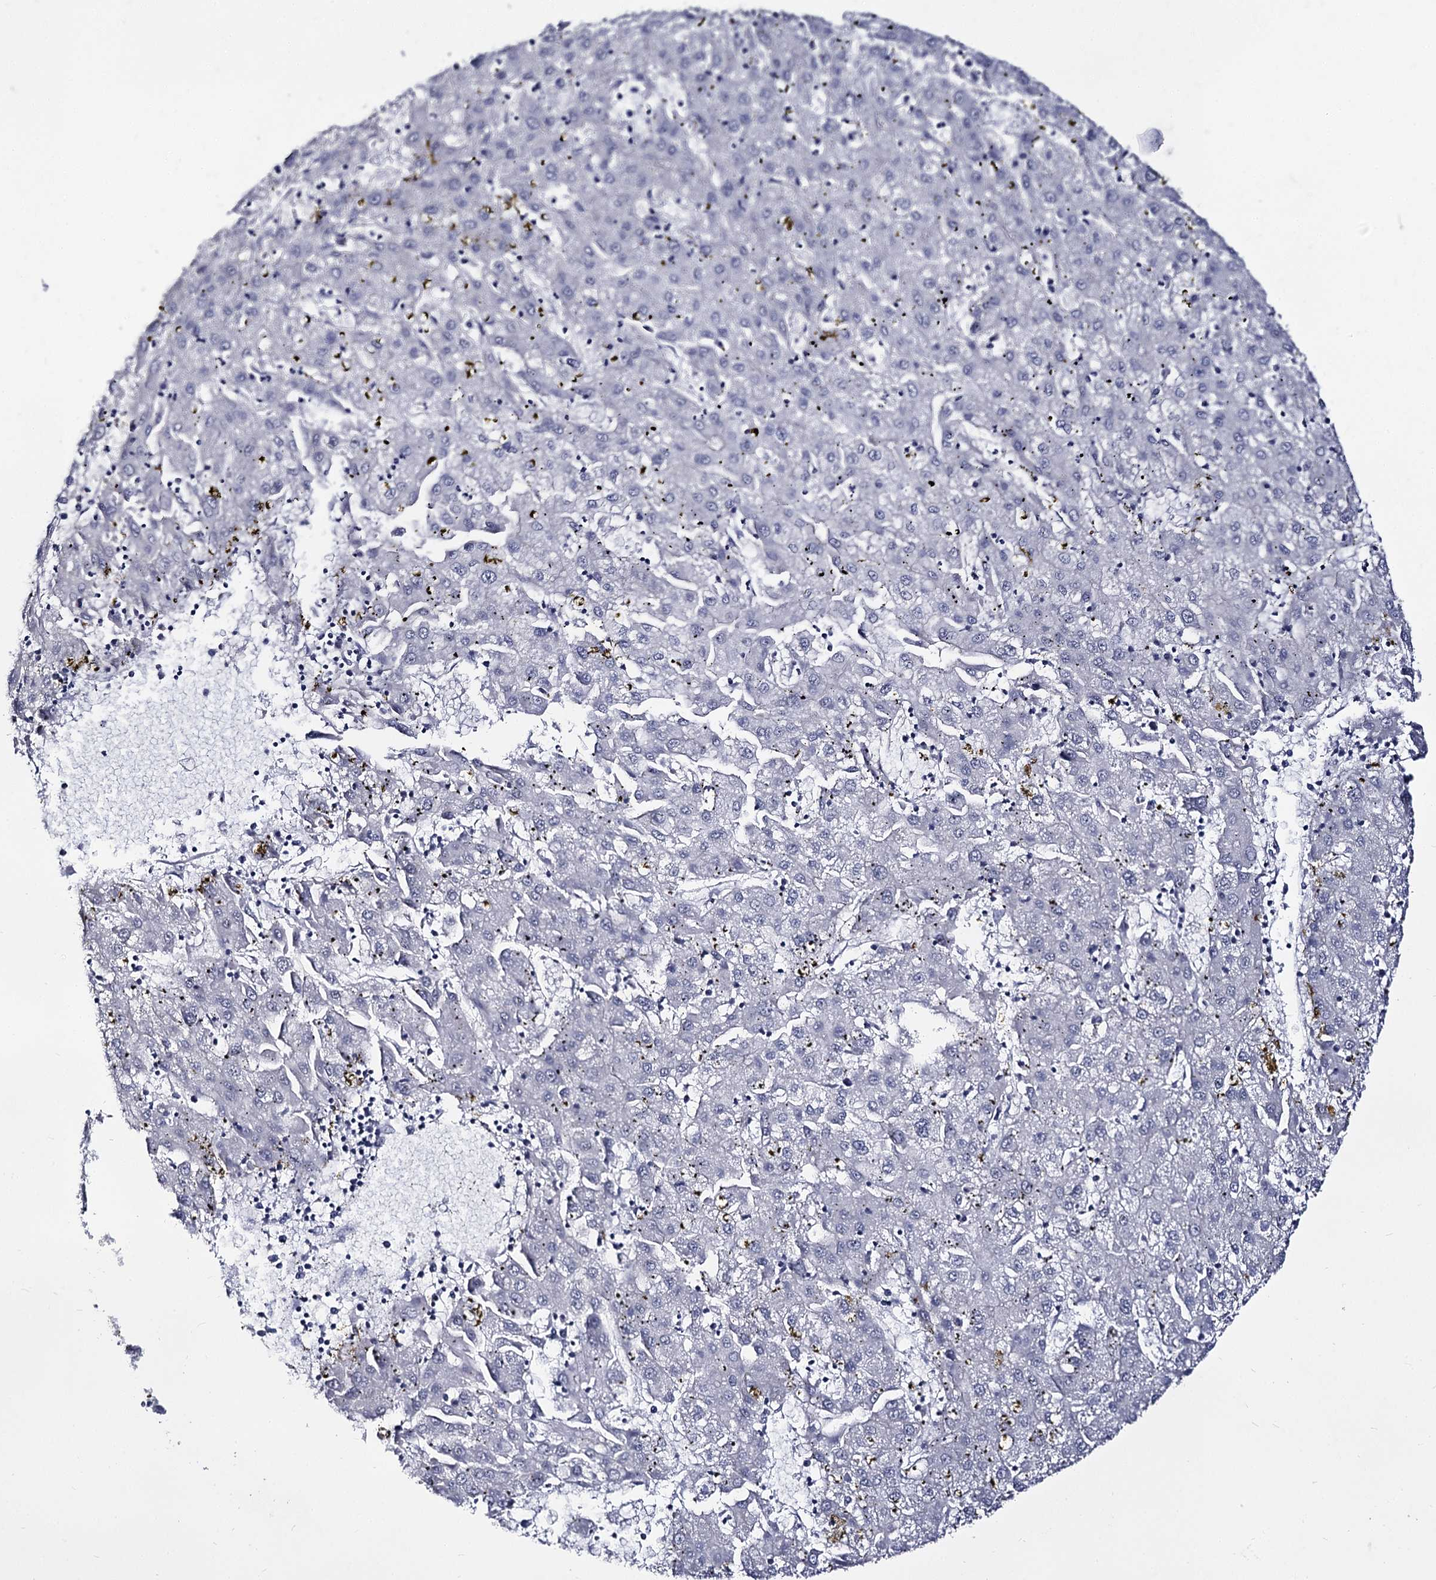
{"staining": {"intensity": "negative", "quantity": "none", "location": "none"}, "tissue": "liver cancer", "cell_type": "Tumor cells", "image_type": "cancer", "snomed": [{"axis": "morphology", "description": "Carcinoma, Hepatocellular, NOS"}, {"axis": "topography", "description": "Liver"}], "caption": "Micrograph shows no protein positivity in tumor cells of liver hepatocellular carcinoma tissue. Nuclei are stained in blue.", "gene": "CBFB", "patient": {"sex": "male", "age": 72}}